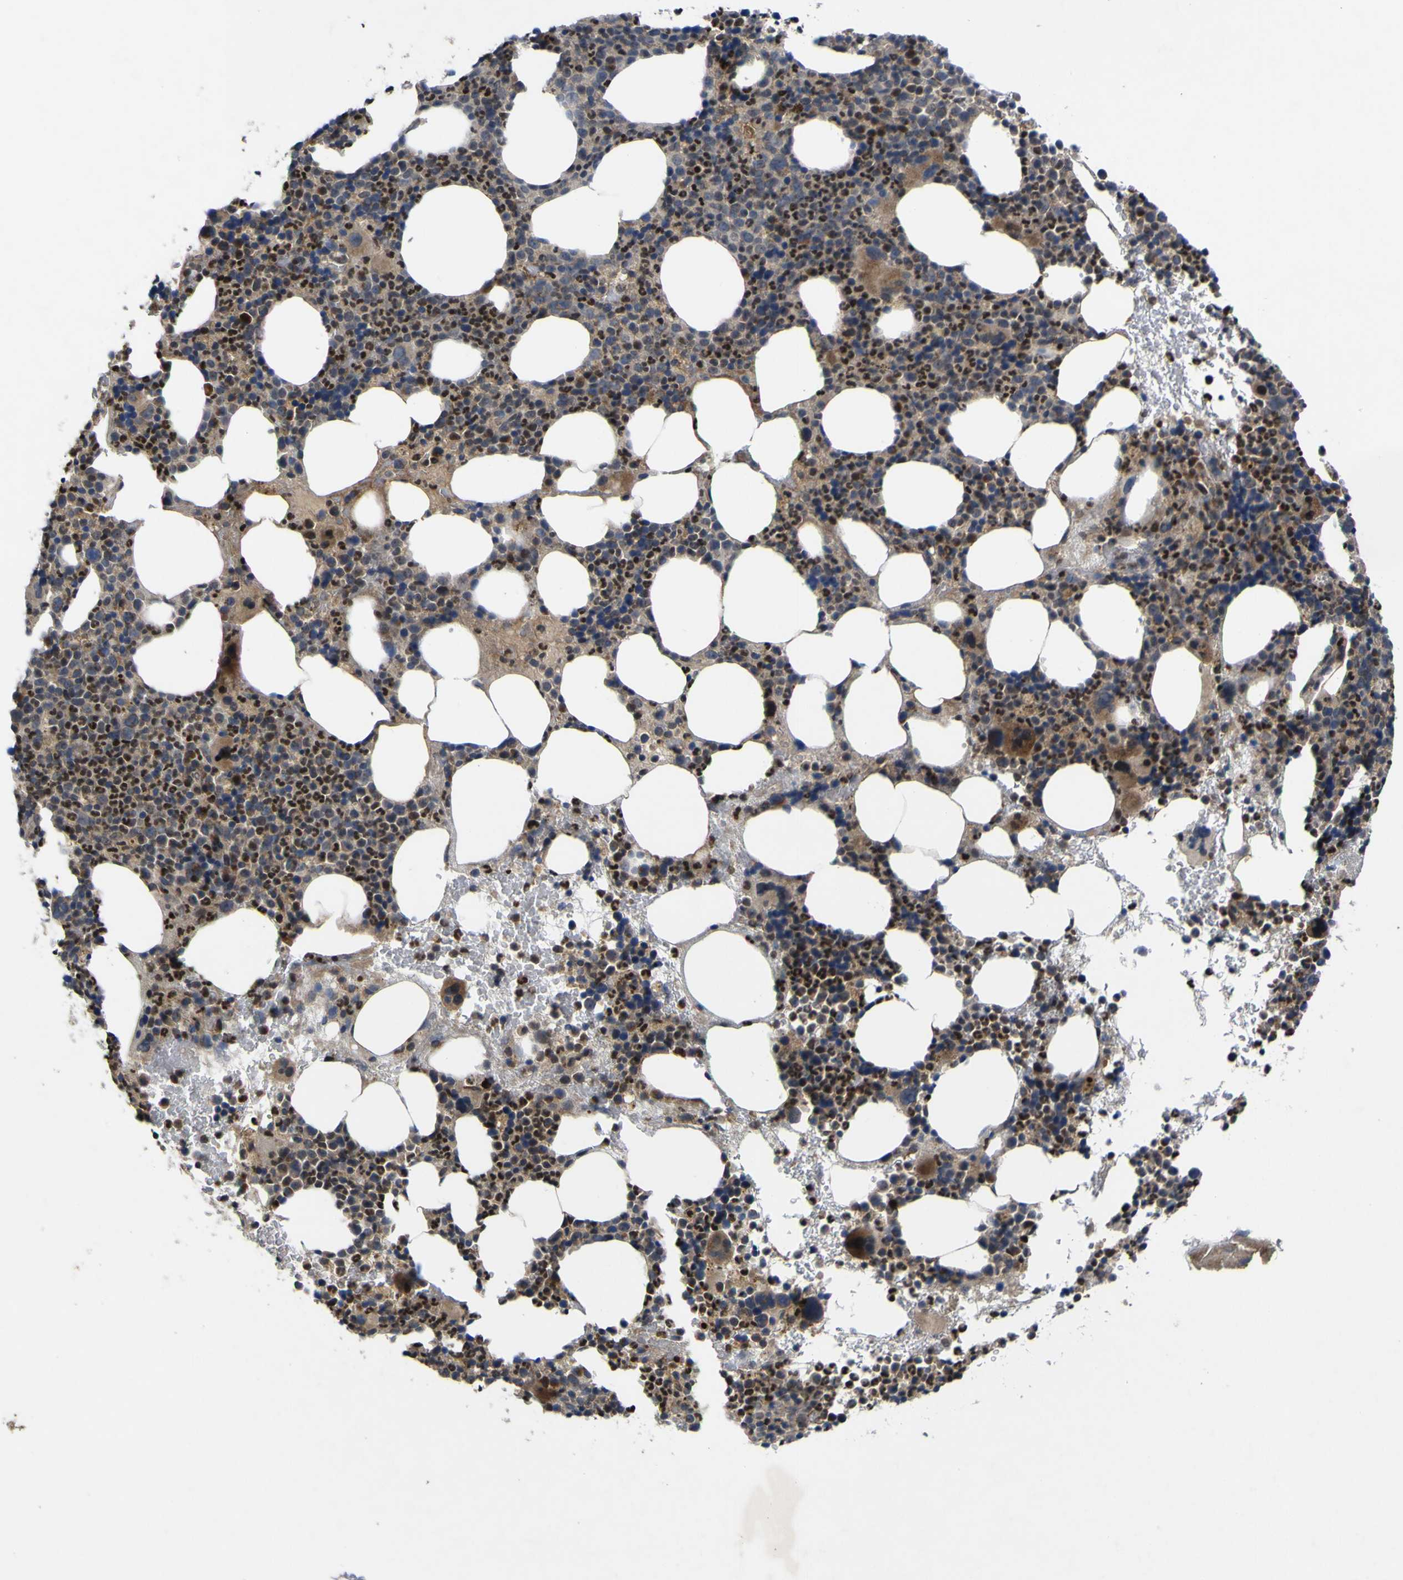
{"staining": {"intensity": "moderate", "quantity": "25%-75%", "location": "cytoplasmic/membranous,nuclear"}, "tissue": "bone marrow", "cell_type": "Hematopoietic cells", "image_type": "normal", "snomed": [{"axis": "morphology", "description": "Normal tissue, NOS"}, {"axis": "morphology", "description": "Inflammation, NOS"}, {"axis": "topography", "description": "Bone marrow"}], "caption": "Immunohistochemical staining of unremarkable human bone marrow exhibits moderate cytoplasmic/membranous,nuclear protein positivity in about 25%-75% of hematopoietic cells.", "gene": "IRAK2", "patient": {"sex": "male", "age": 73}}